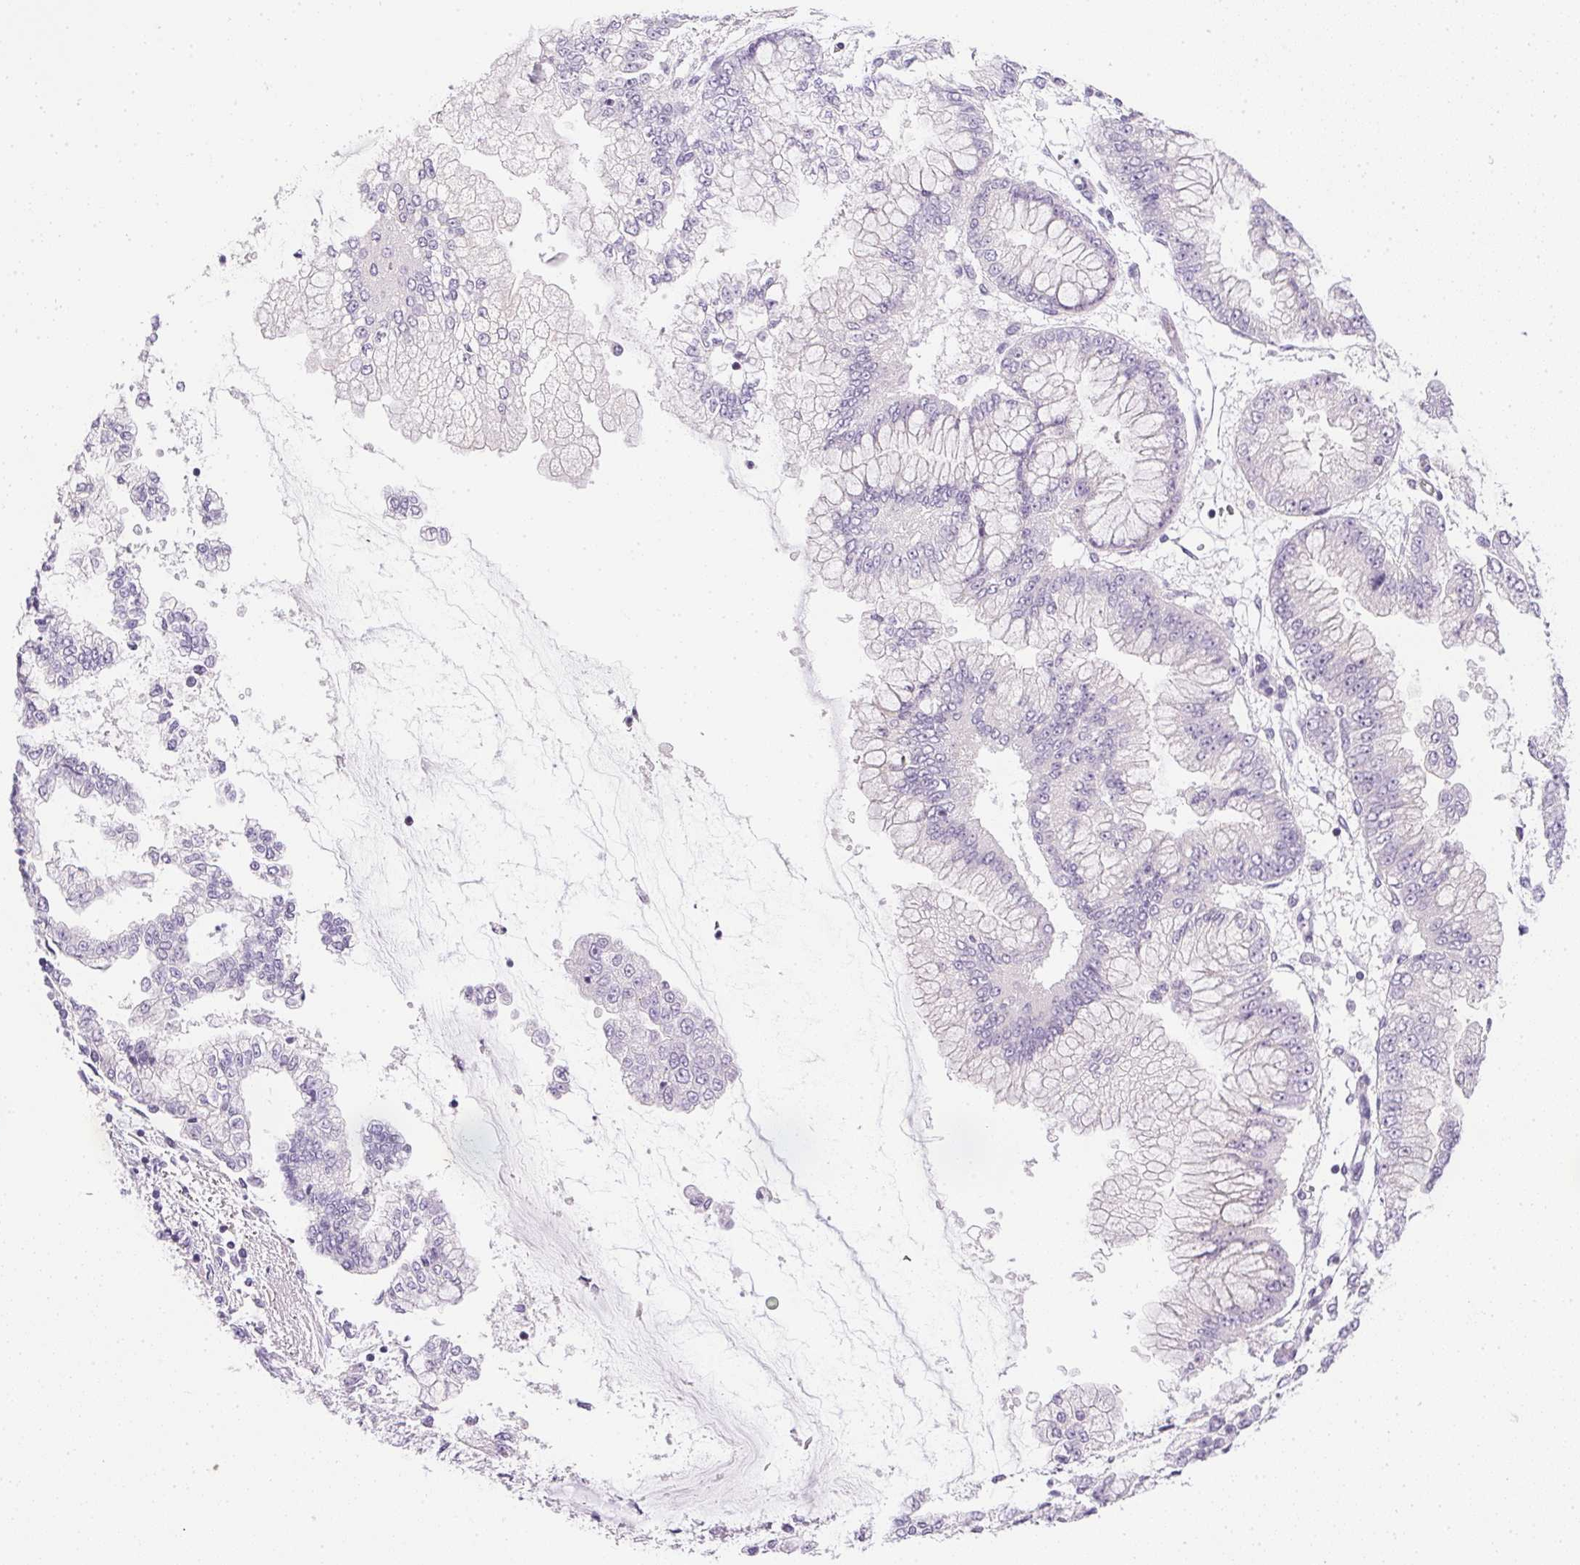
{"staining": {"intensity": "negative", "quantity": "none", "location": "none"}, "tissue": "stomach cancer", "cell_type": "Tumor cells", "image_type": "cancer", "snomed": [{"axis": "morphology", "description": "Adenocarcinoma, NOS"}, {"axis": "topography", "description": "Stomach, upper"}], "caption": "A histopathology image of stomach cancer stained for a protein demonstrates no brown staining in tumor cells. (DAB (3,3'-diaminobenzidine) IHC with hematoxylin counter stain).", "gene": "GSDMC", "patient": {"sex": "female", "age": 74}}